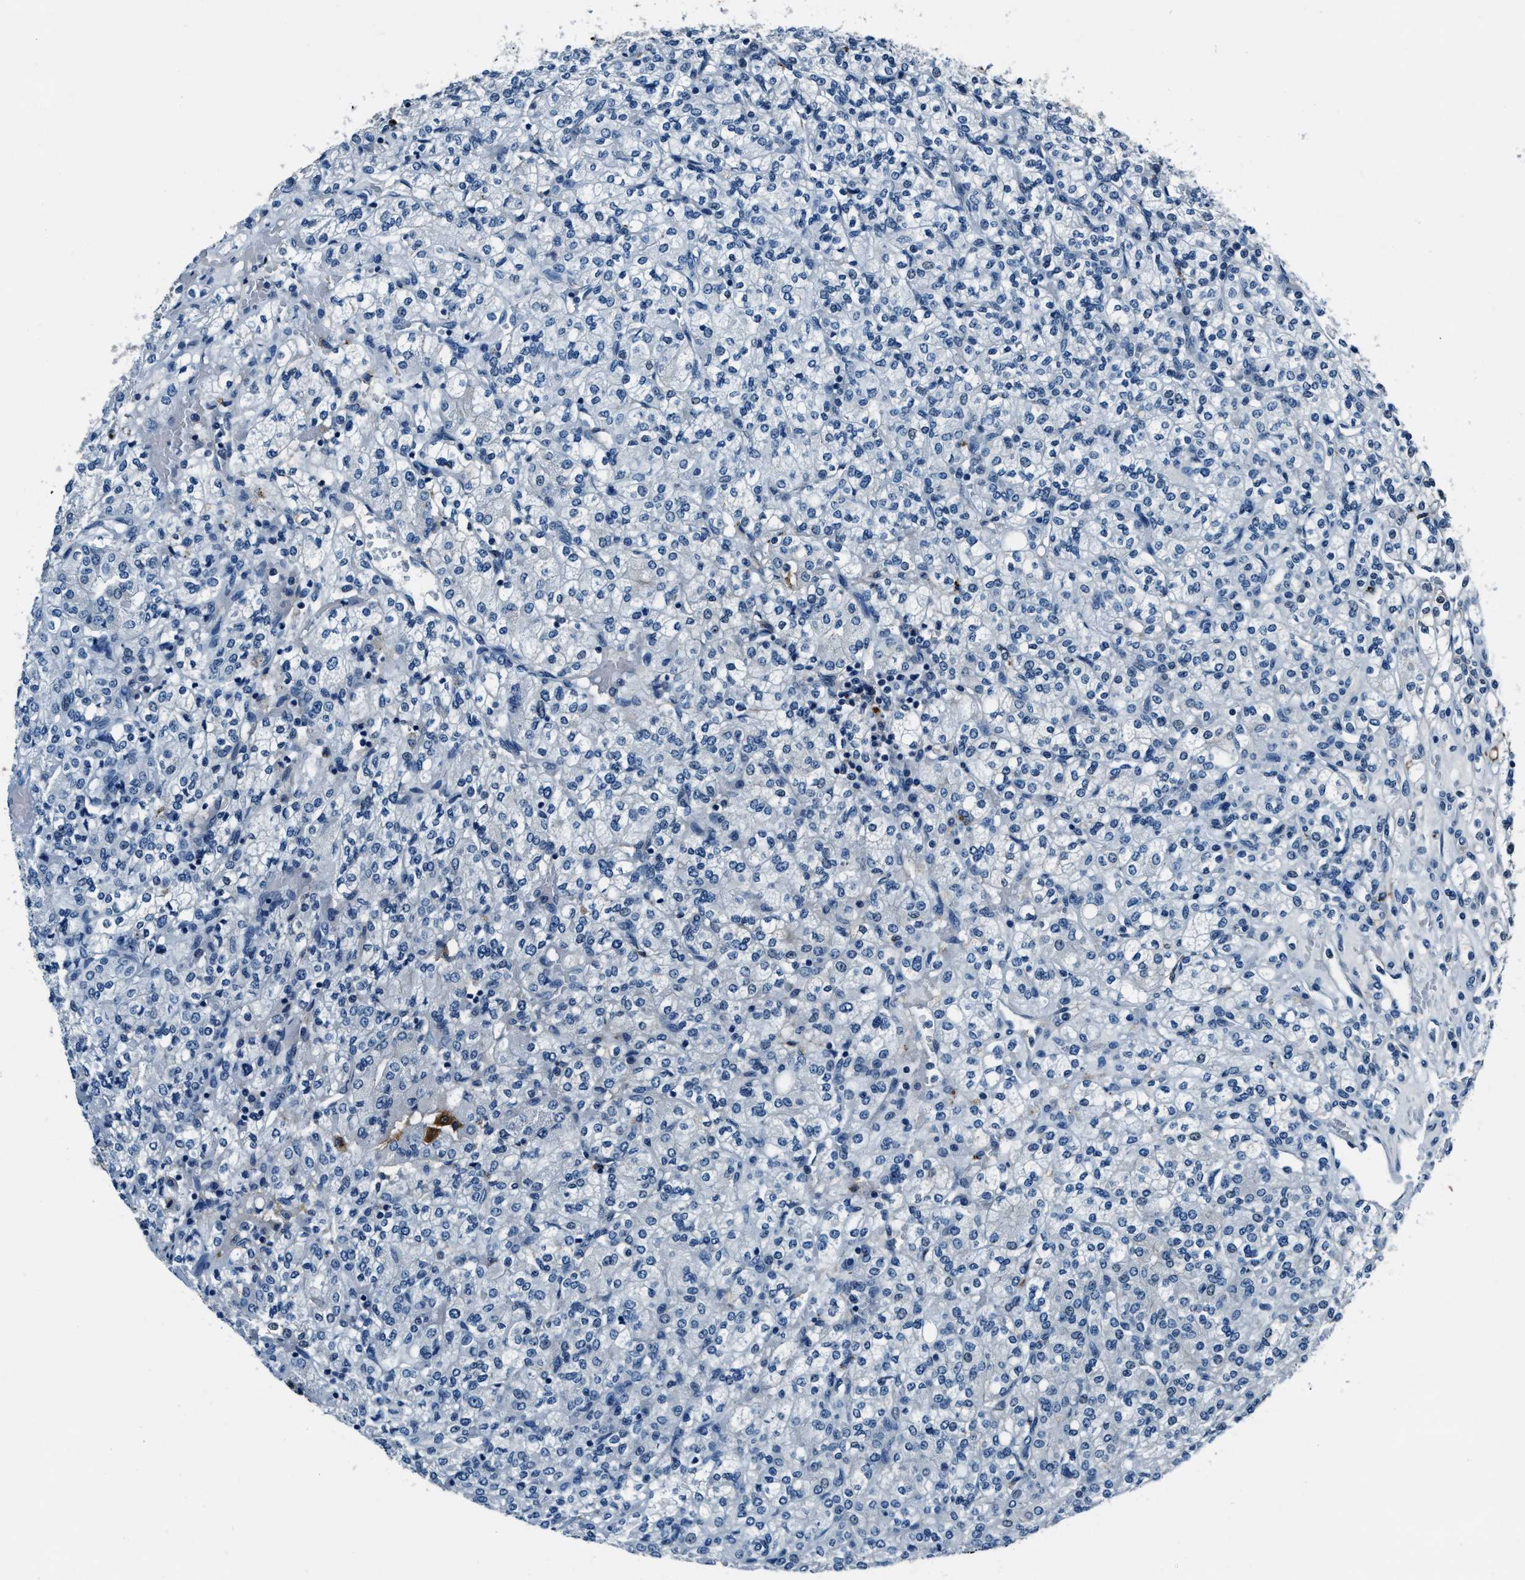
{"staining": {"intensity": "negative", "quantity": "none", "location": "none"}, "tissue": "renal cancer", "cell_type": "Tumor cells", "image_type": "cancer", "snomed": [{"axis": "morphology", "description": "Adenocarcinoma, NOS"}, {"axis": "topography", "description": "Kidney"}], "caption": "IHC histopathology image of renal cancer stained for a protein (brown), which demonstrates no staining in tumor cells.", "gene": "PTPDC1", "patient": {"sex": "male", "age": 77}}